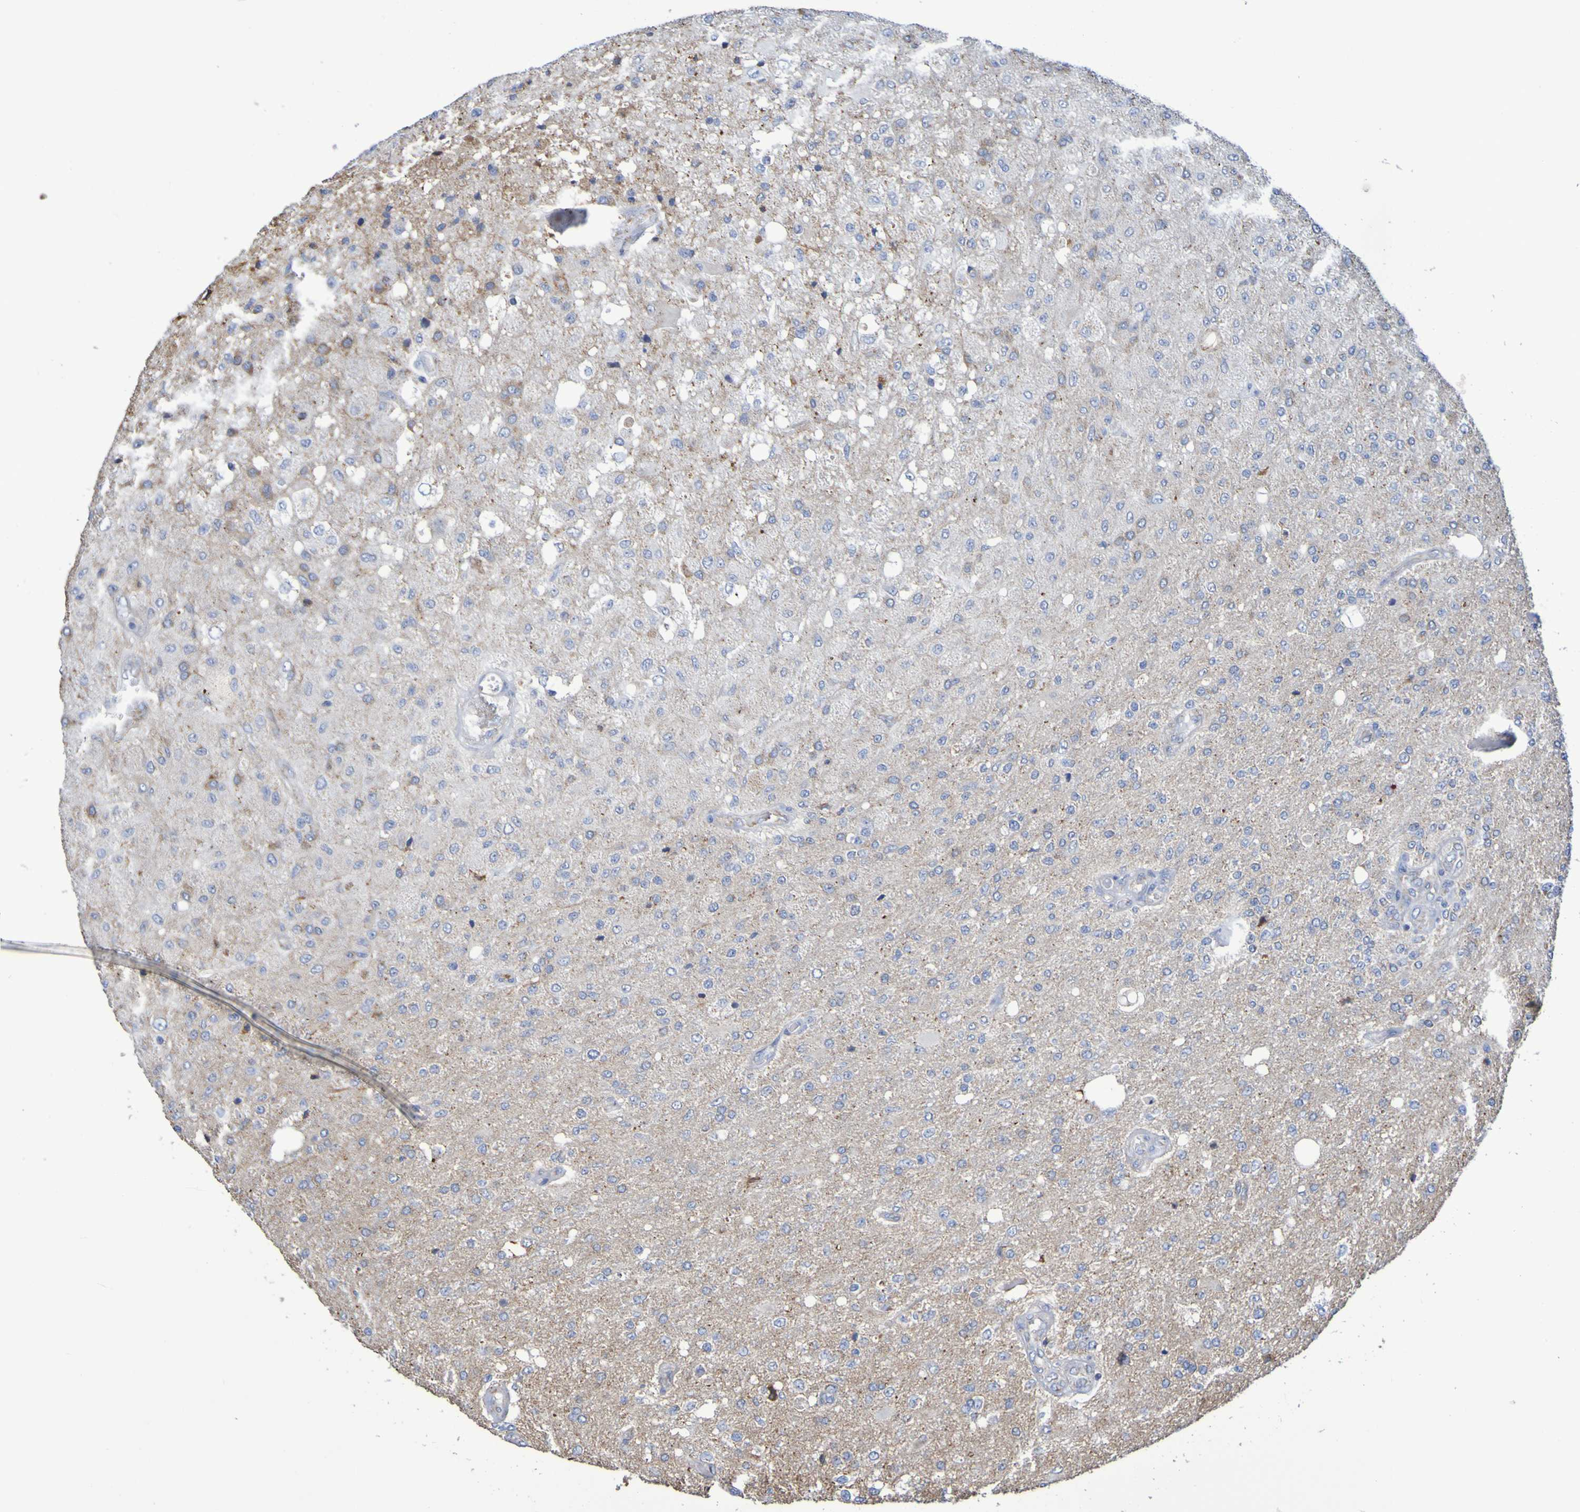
{"staining": {"intensity": "weak", "quantity": "<25%", "location": "cytoplasmic/membranous"}, "tissue": "glioma", "cell_type": "Tumor cells", "image_type": "cancer", "snomed": [{"axis": "morphology", "description": "Normal tissue, NOS"}, {"axis": "morphology", "description": "Glioma, malignant, High grade"}, {"axis": "topography", "description": "Cerebral cortex"}], "caption": "High power microscopy micrograph of an immunohistochemistry photomicrograph of high-grade glioma (malignant), revealing no significant positivity in tumor cells.", "gene": "CNTN2", "patient": {"sex": "male", "age": 77}}